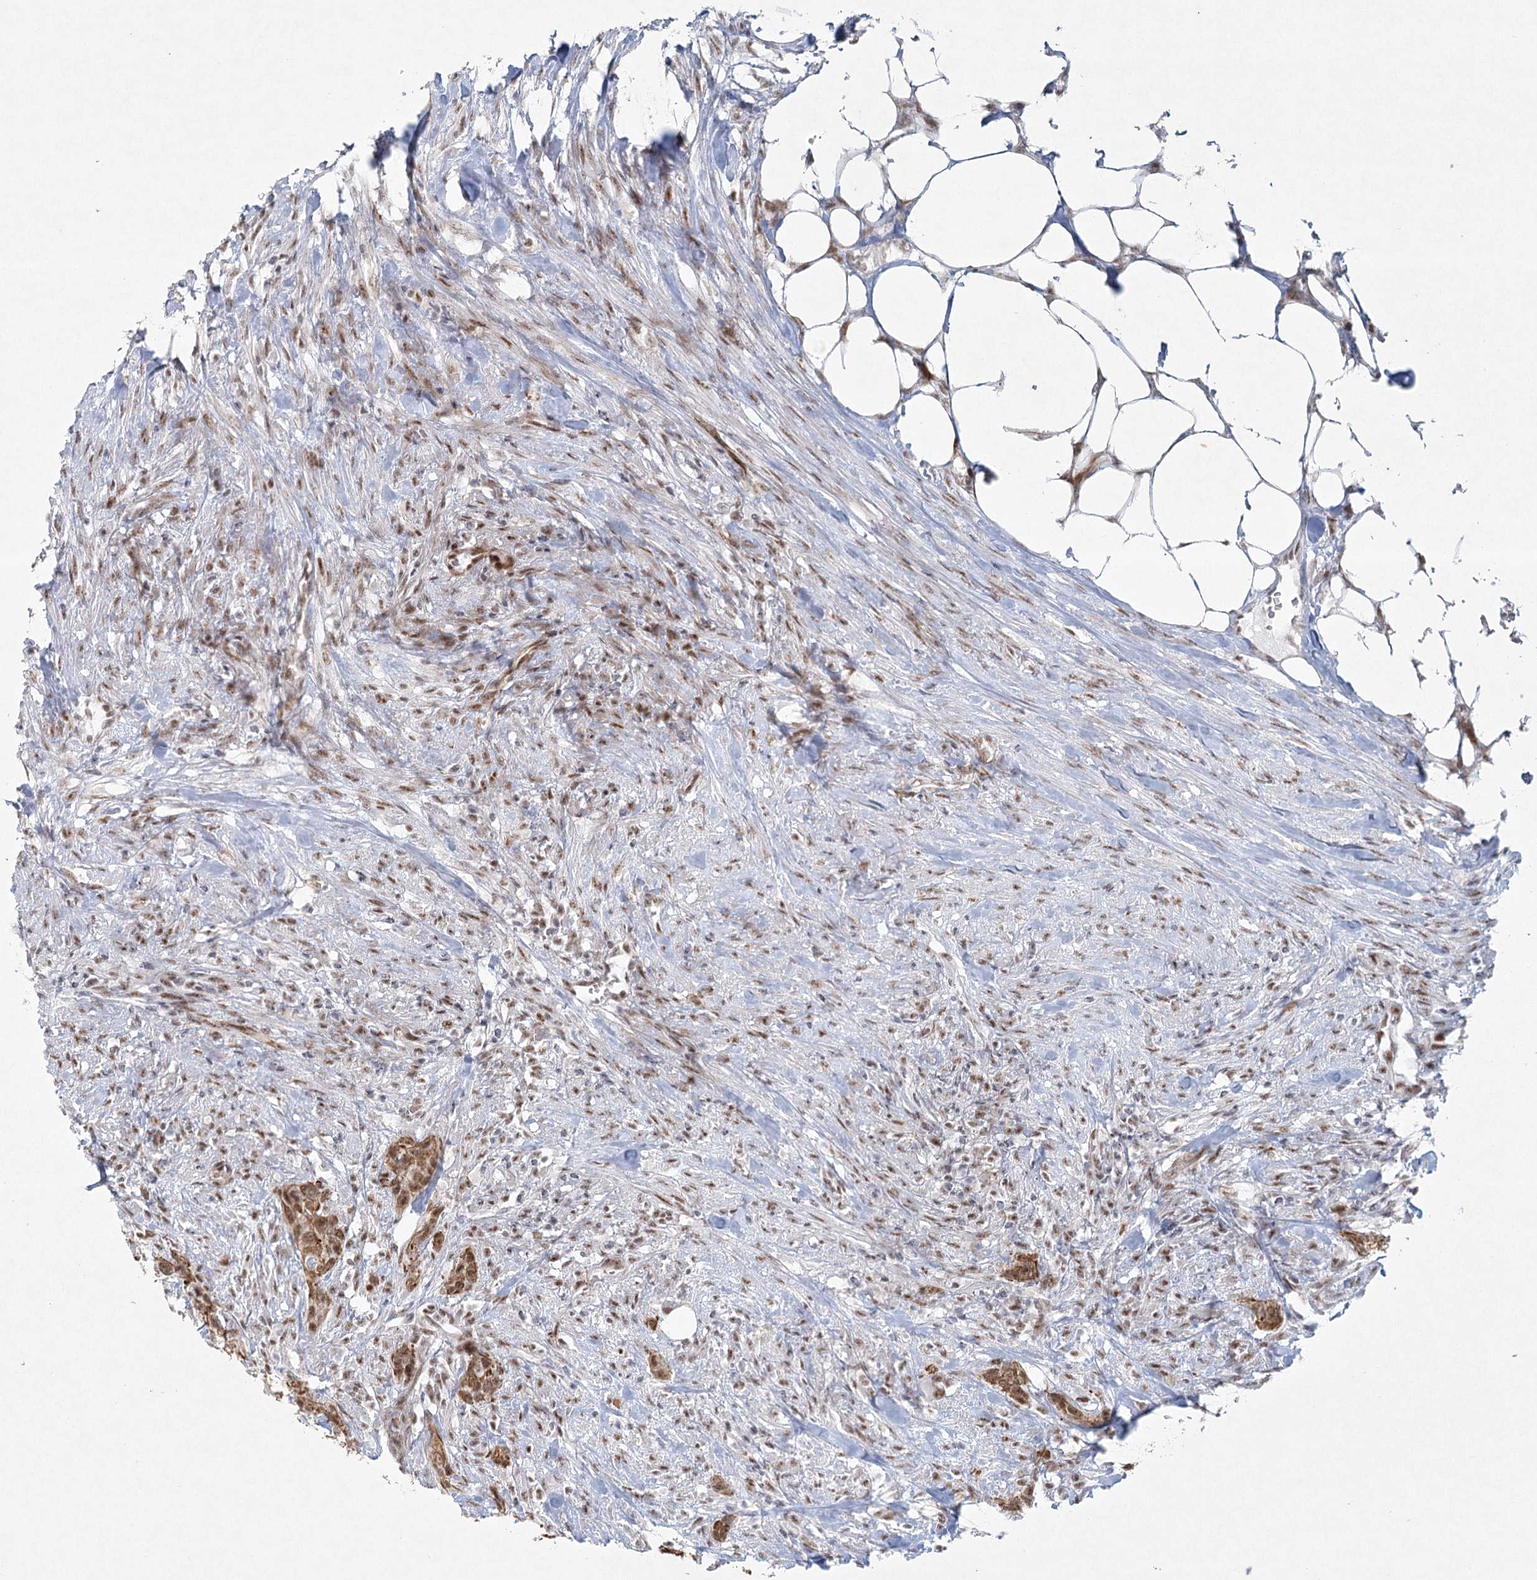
{"staining": {"intensity": "moderate", "quantity": ">75%", "location": "cytoplasmic/membranous,nuclear"}, "tissue": "urothelial cancer", "cell_type": "Tumor cells", "image_type": "cancer", "snomed": [{"axis": "morphology", "description": "Urothelial carcinoma, High grade"}, {"axis": "topography", "description": "Urinary bladder"}], "caption": "About >75% of tumor cells in high-grade urothelial carcinoma exhibit moderate cytoplasmic/membranous and nuclear protein expression as visualized by brown immunohistochemical staining.", "gene": "U2SURP", "patient": {"sex": "male", "age": 35}}